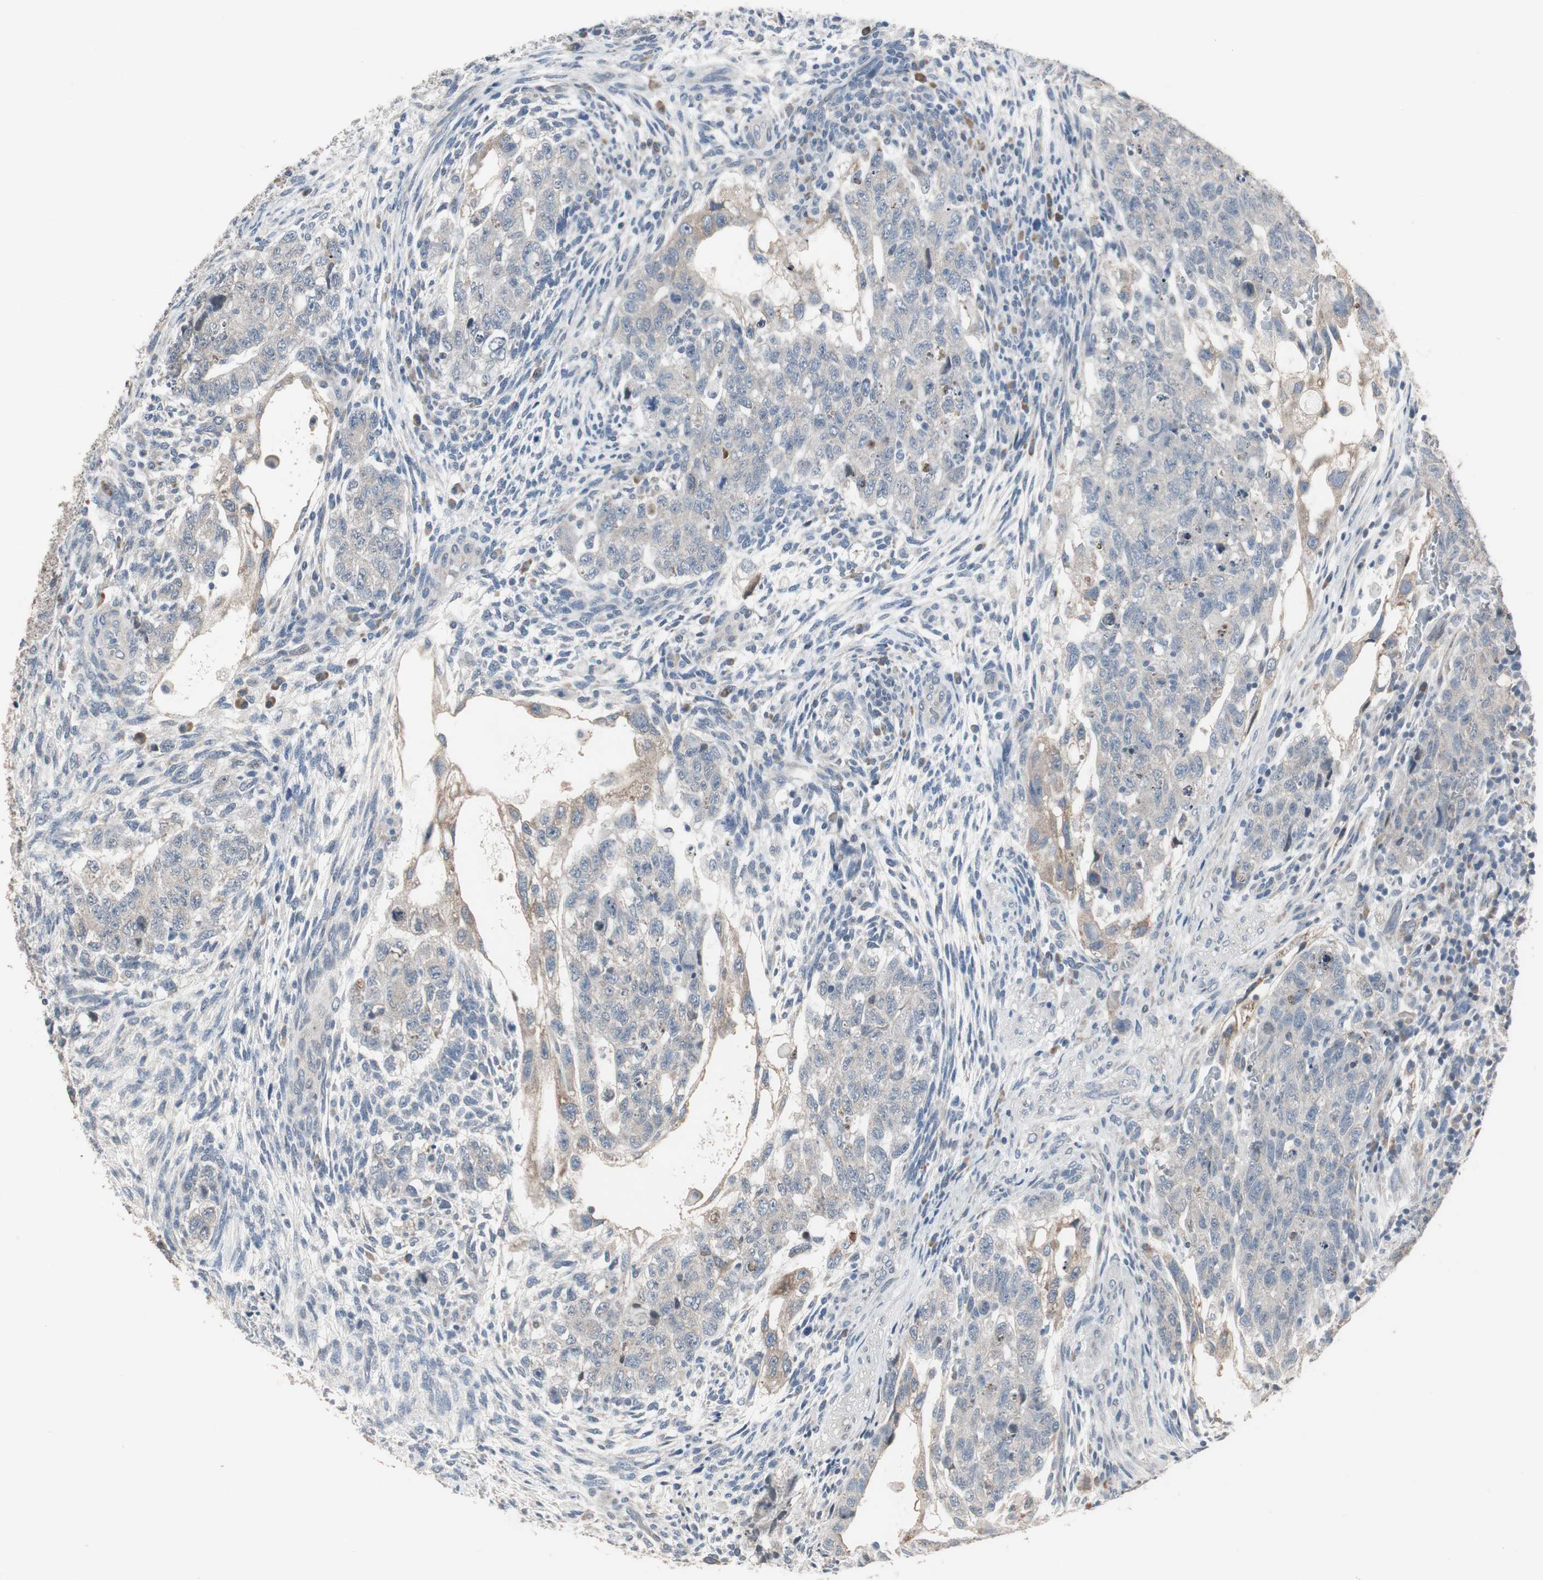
{"staining": {"intensity": "weak", "quantity": "25%-75%", "location": "cytoplasmic/membranous"}, "tissue": "testis cancer", "cell_type": "Tumor cells", "image_type": "cancer", "snomed": [{"axis": "morphology", "description": "Normal tissue, NOS"}, {"axis": "morphology", "description": "Carcinoma, Embryonal, NOS"}, {"axis": "topography", "description": "Testis"}], "caption": "This is an image of immunohistochemistry (IHC) staining of testis cancer (embryonal carcinoma), which shows weak expression in the cytoplasmic/membranous of tumor cells.", "gene": "PDZK1", "patient": {"sex": "male", "age": 36}}